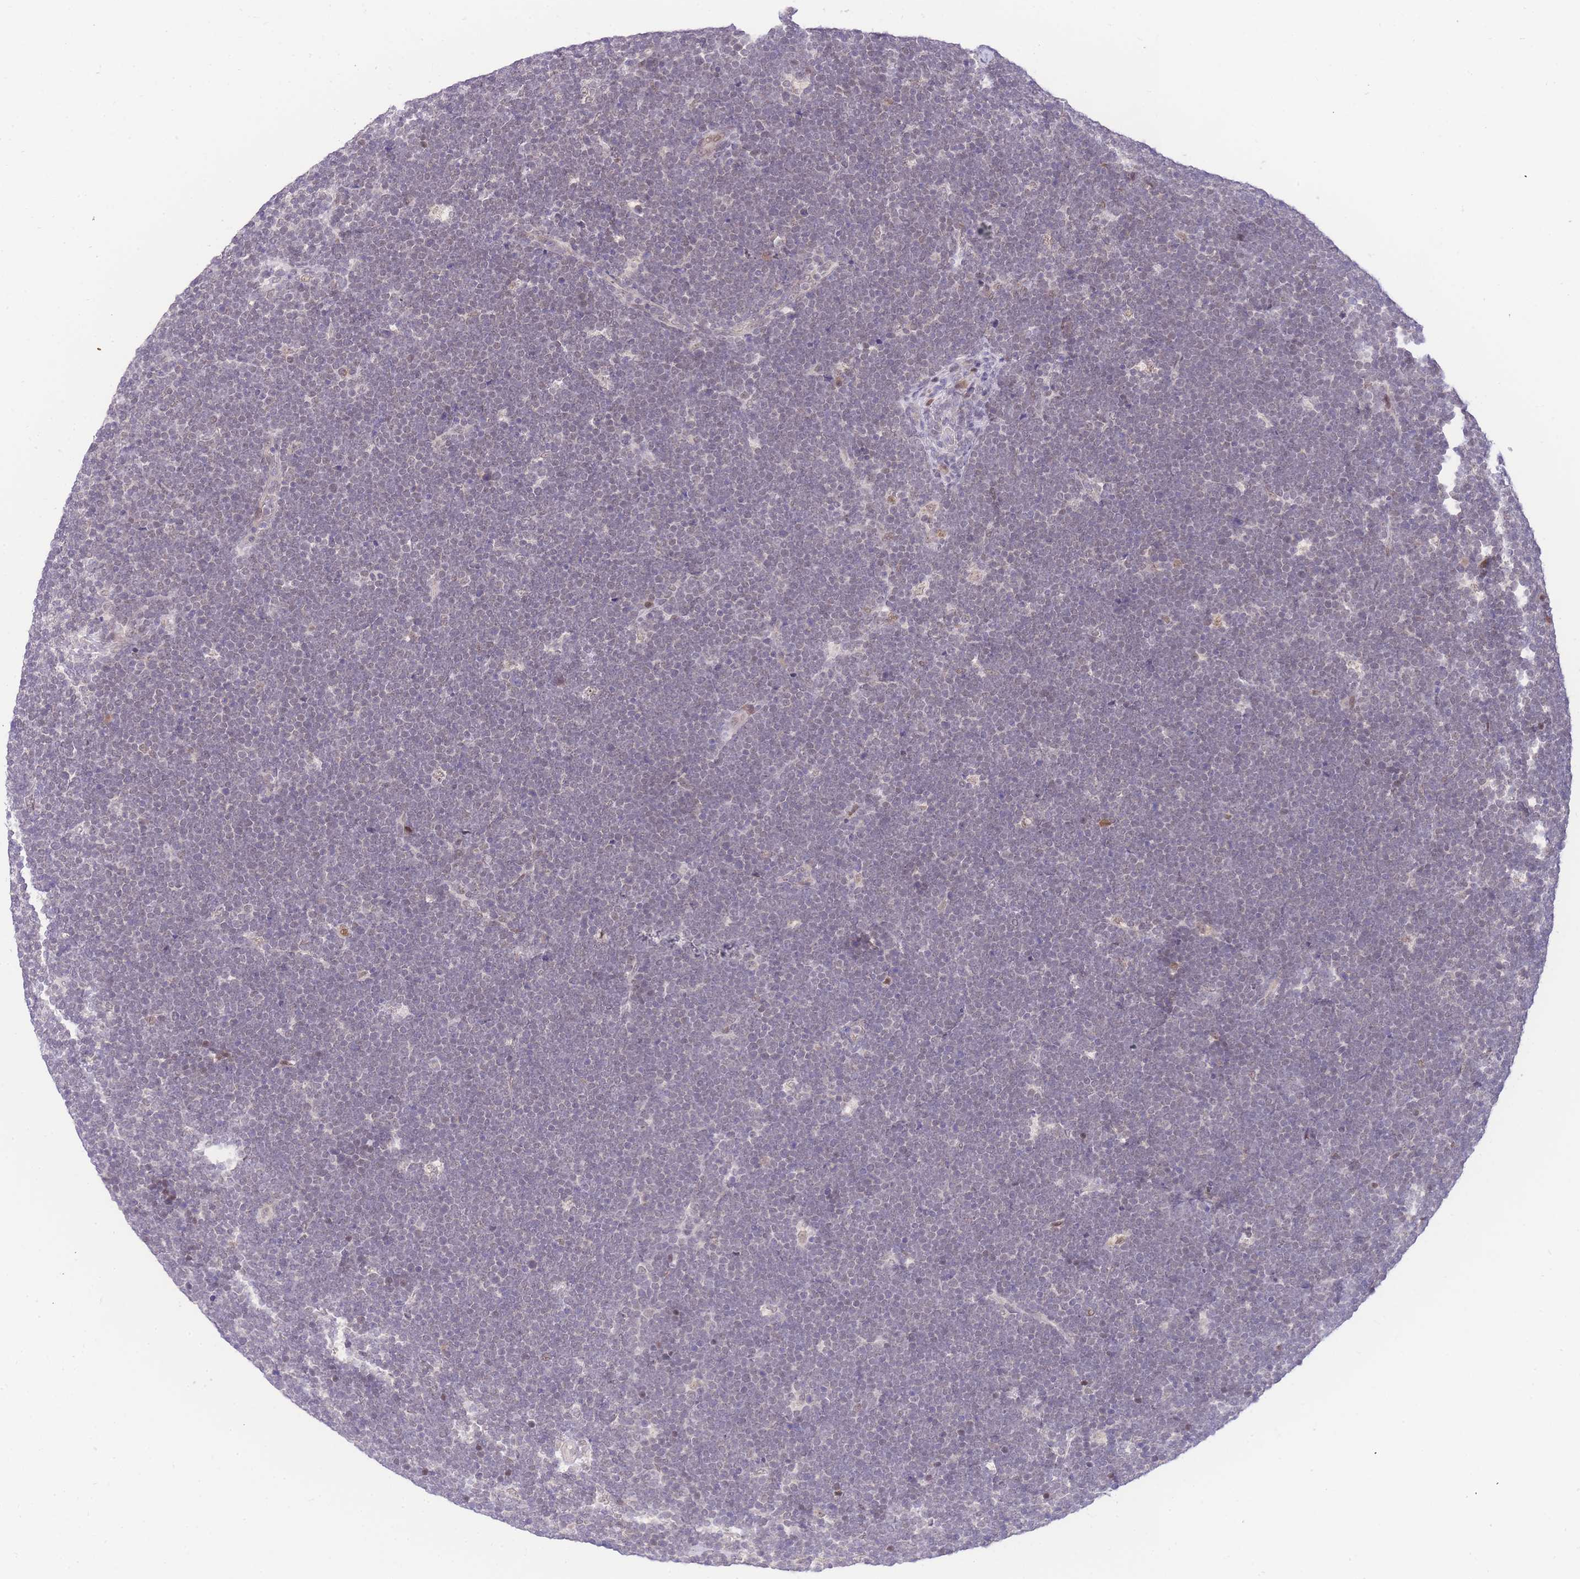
{"staining": {"intensity": "negative", "quantity": "none", "location": "none"}, "tissue": "lymphoma", "cell_type": "Tumor cells", "image_type": "cancer", "snomed": [{"axis": "morphology", "description": "Malignant lymphoma, non-Hodgkin's type, High grade"}, {"axis": "topography", "description": "Lymph node"}], "caption": "Lymphoma was stained to show a protein in brown. There is no significant positivity in tumor cells.", "gene": "PUS10", "patient": {"sex": "male", "age": 13}}